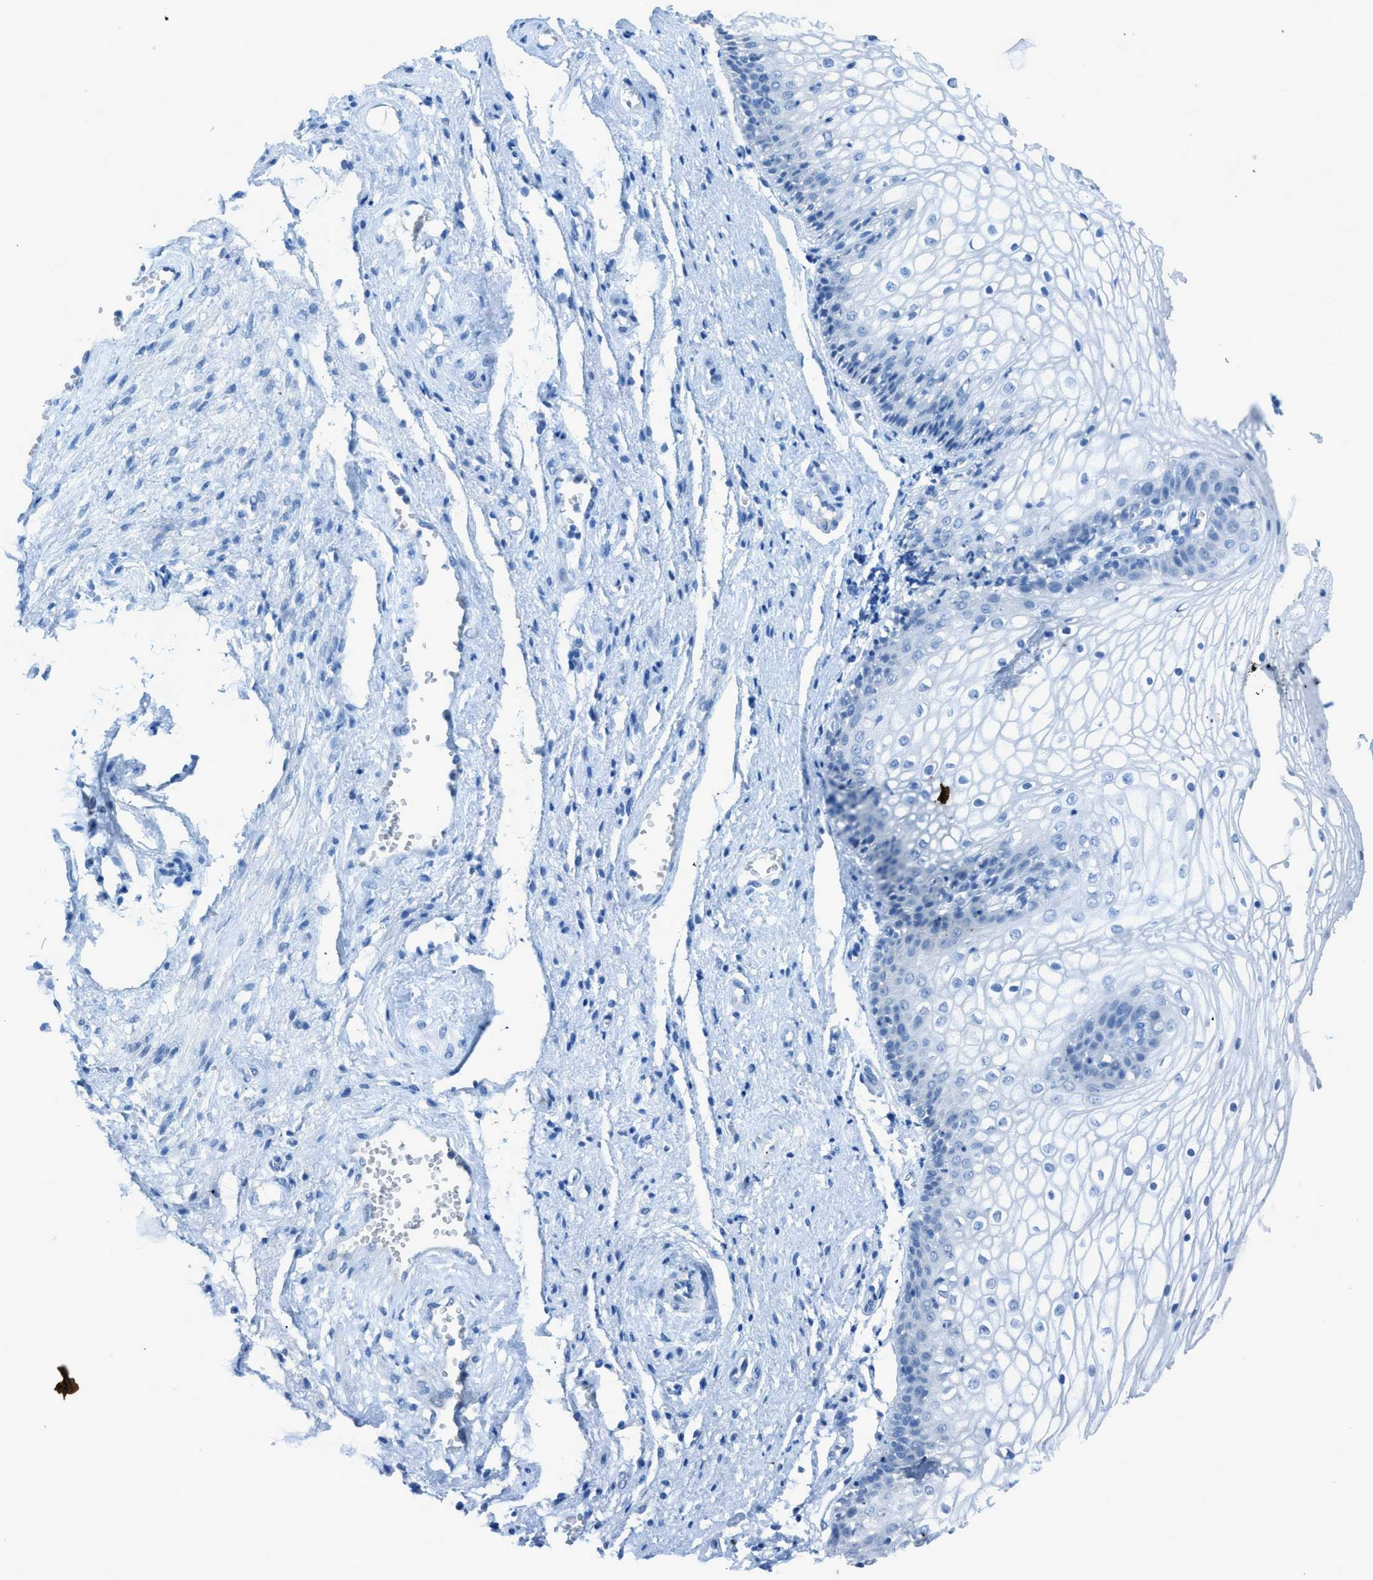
{"staining": {"intensity": "negative", "quantity": "none", "location": "none"}, "tissue": "vagina", "cell_type": "Squamous epithelial cells", "image_type": "normal", "snomed": [{"axis": "morphology", "description": "Normal tissue, NOS"}, {"axis": "topography", "description": "Vagina"}], "caption": "Human vagina stained for a protein using IHC demonstrates no positivity in squamous epithelial cells.", "gene": "ACAN", "patient": {"sex": "female", "age": 34}}